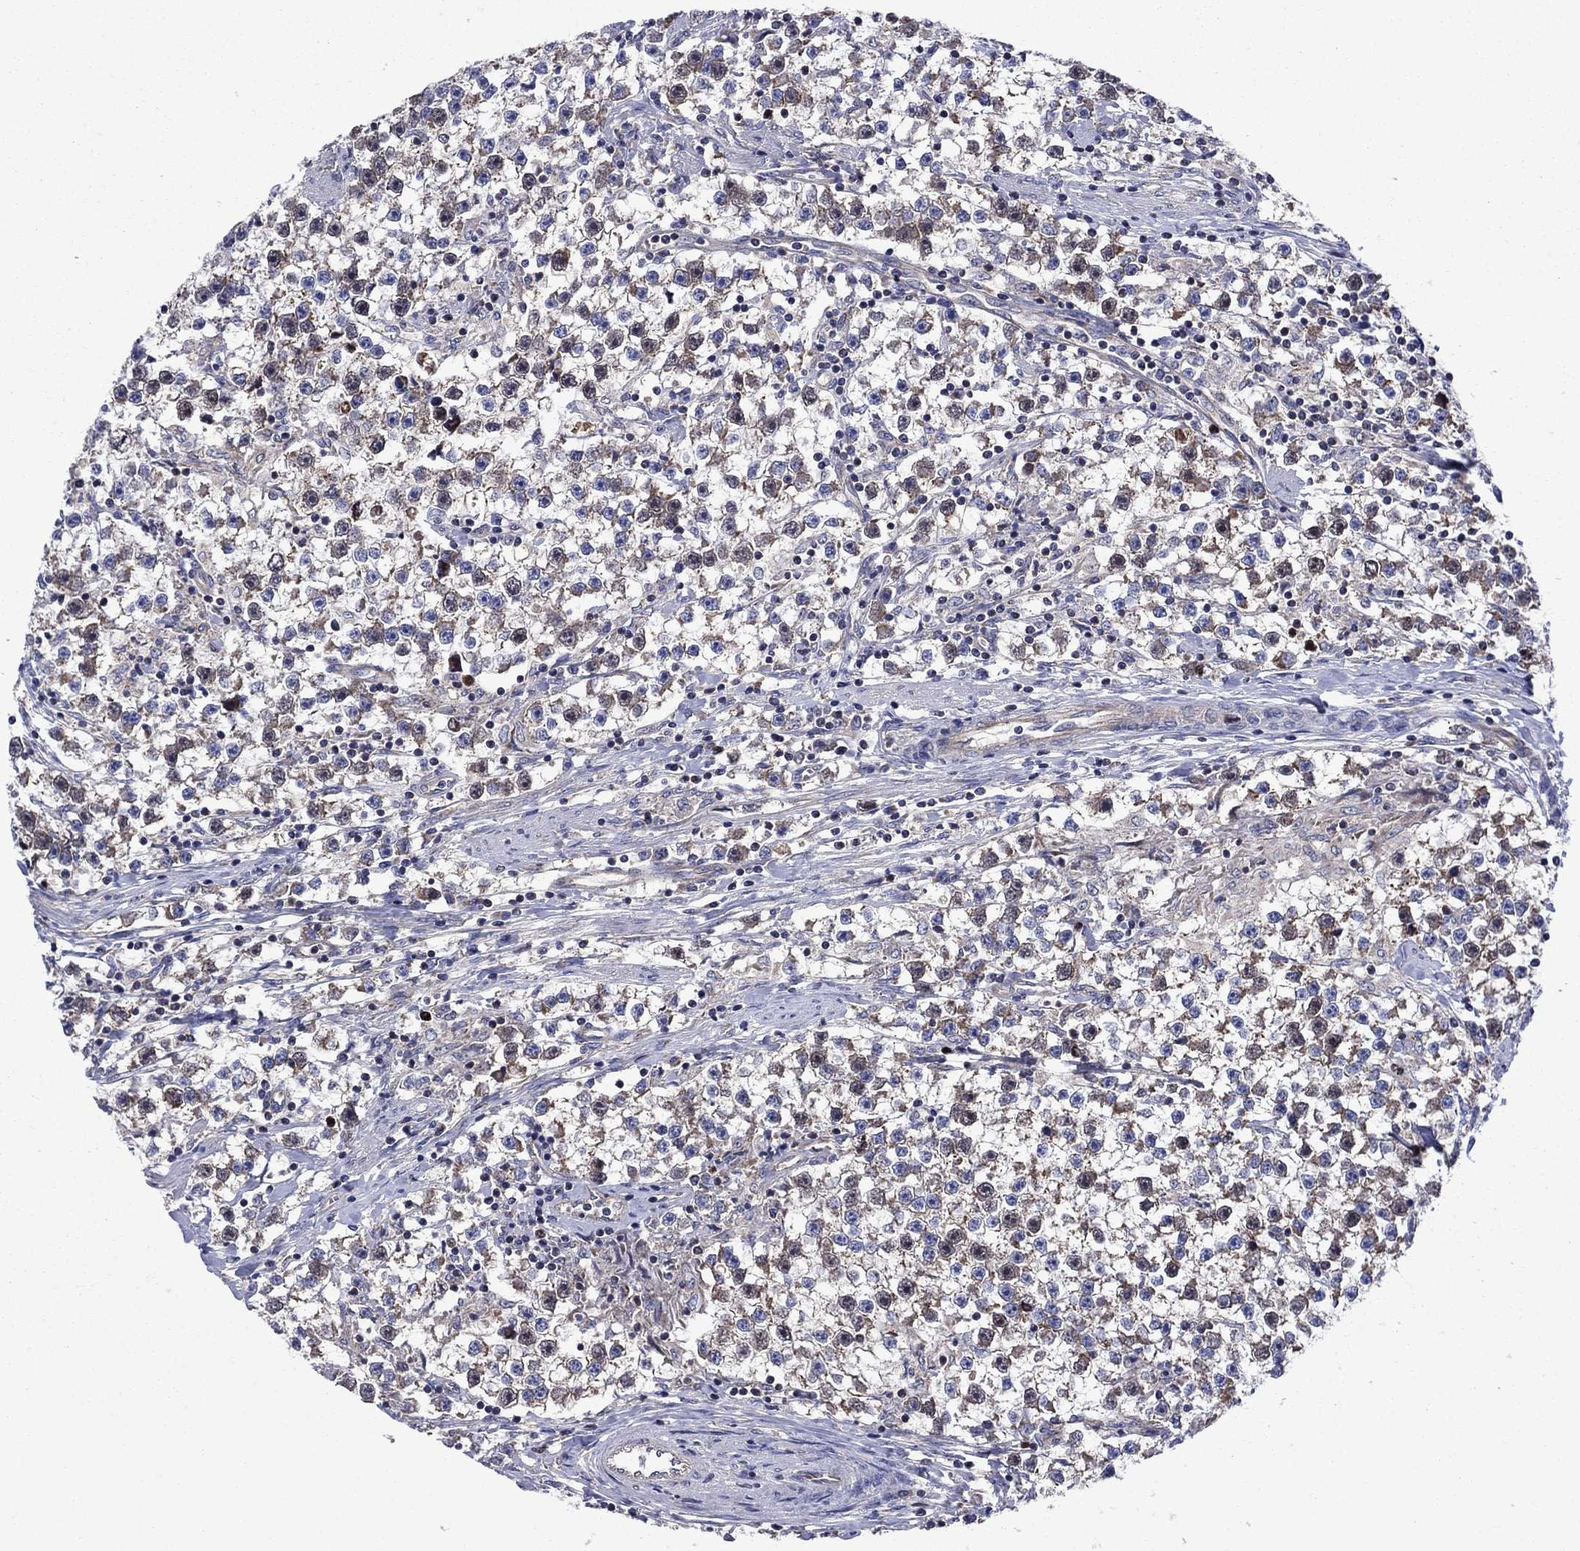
{"staining": {"intensity": "weak", "quantity": "25%-75%", "location": "cytoplasmic/membranous"}, "tissue": "testis cancer", "cell_type": "Tumor cells", "image_type": "cancer", "snomed": [{"axis": "morphology", "description": "Seminoma, NOS"}, {"axis": "topography", "description": "Testis"}], "caption": "Testis cancer was stained to show a protein in brown. There is low levels of weak cytoplasmic/membranous staining in about 25%-75% of tumor cells.", "gene": "KIF22", "patient": {"sex": "male", "age": 59}}